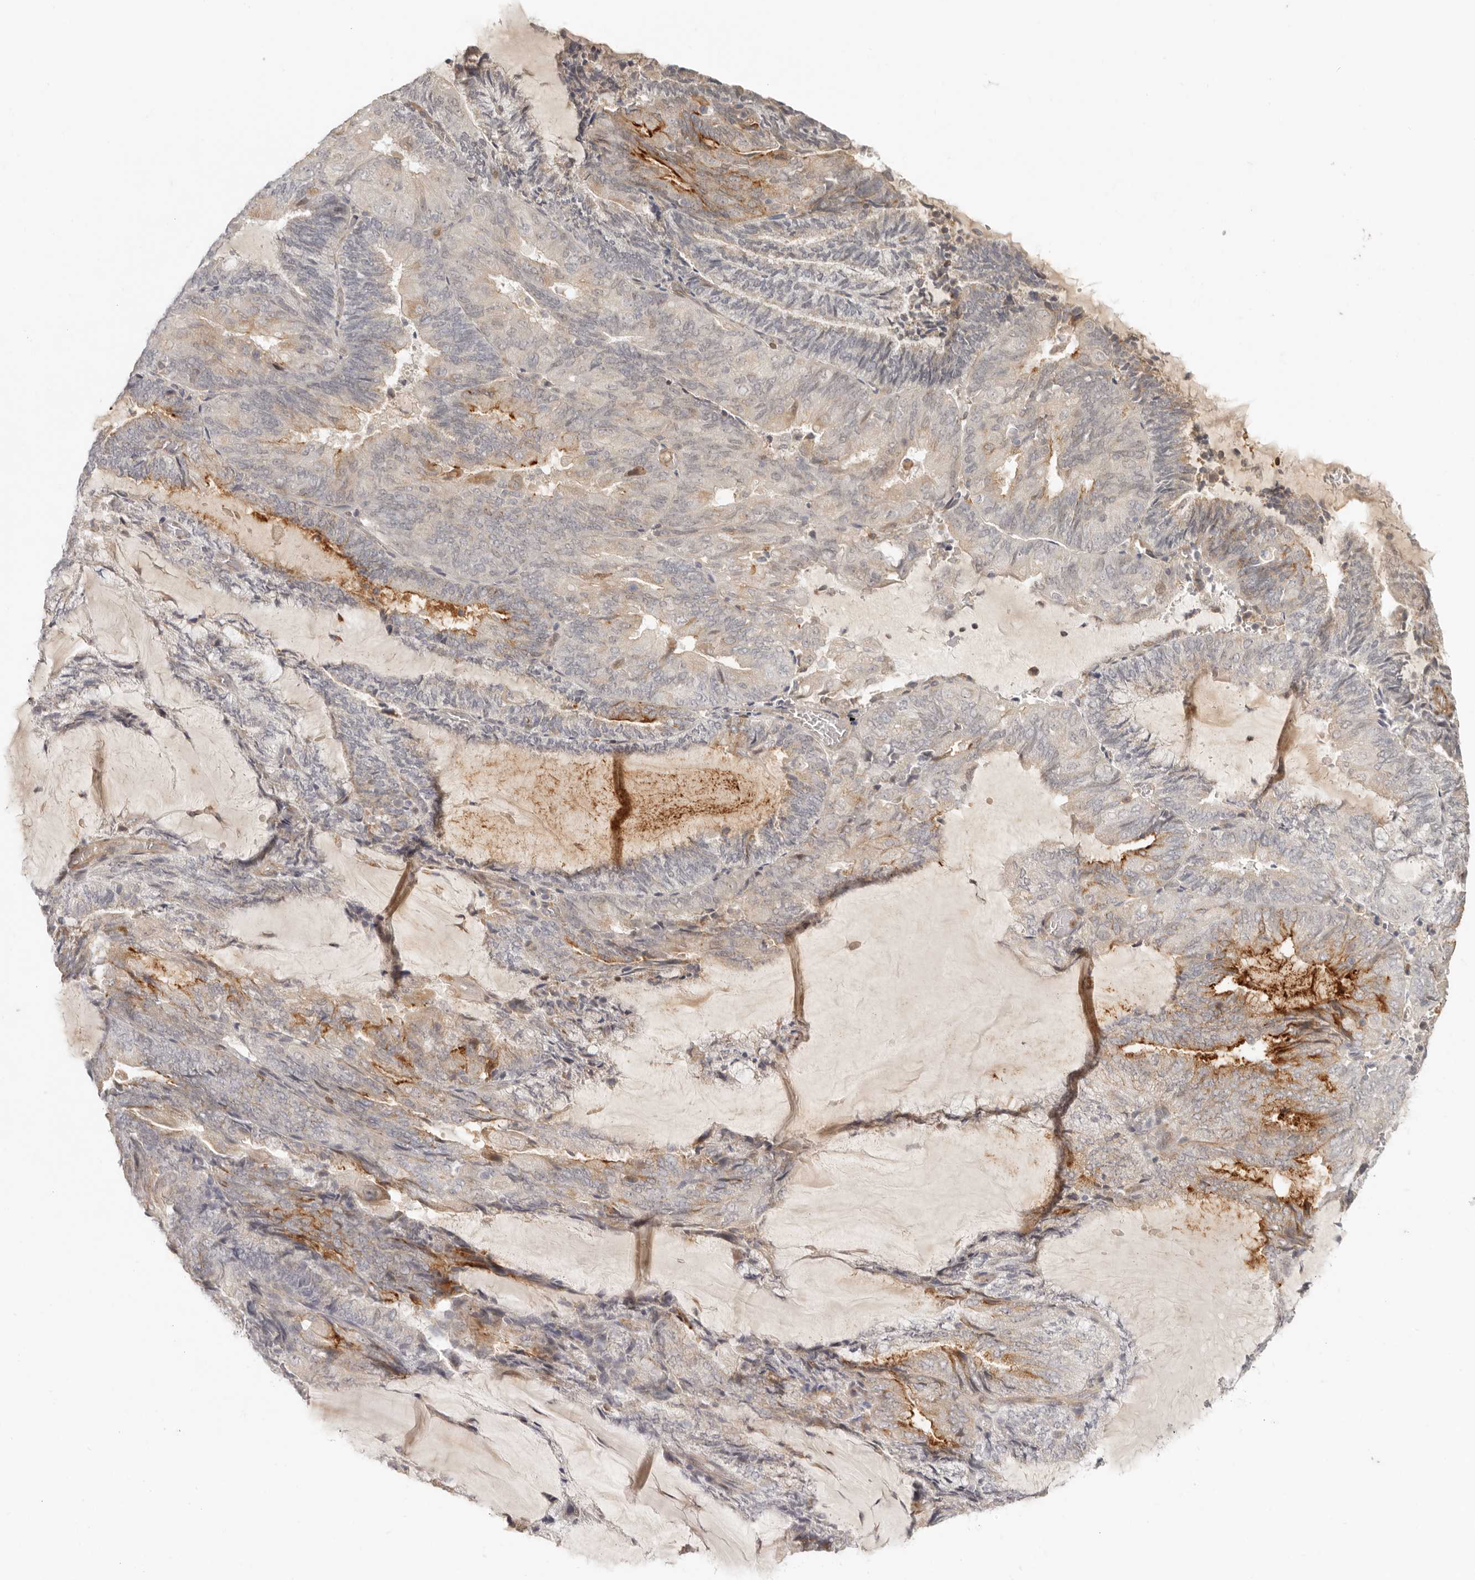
{"staining": {"intensity": "moderate", "quantity": "<25%", "location": "cytoplasmic/membranous"}, "tissue": "endometrial cancer", "cell_type": "Tumor cells", "image_type": "cancer", "snomed": [{"axis": "morphology", "description": "Adenocarcinoma, NOS"}, {"axis": "topography", "description": "Endometrium"}], "caption": "An image showing moderate cytoplasmic/membranous staining in approximately <25% of tumor cells in adenocarcinoma (endometrial), as visualized by brown immunohistochemical staining.", "gene": "AHDC1", "patient": {"sex": "female", "age": 81}}